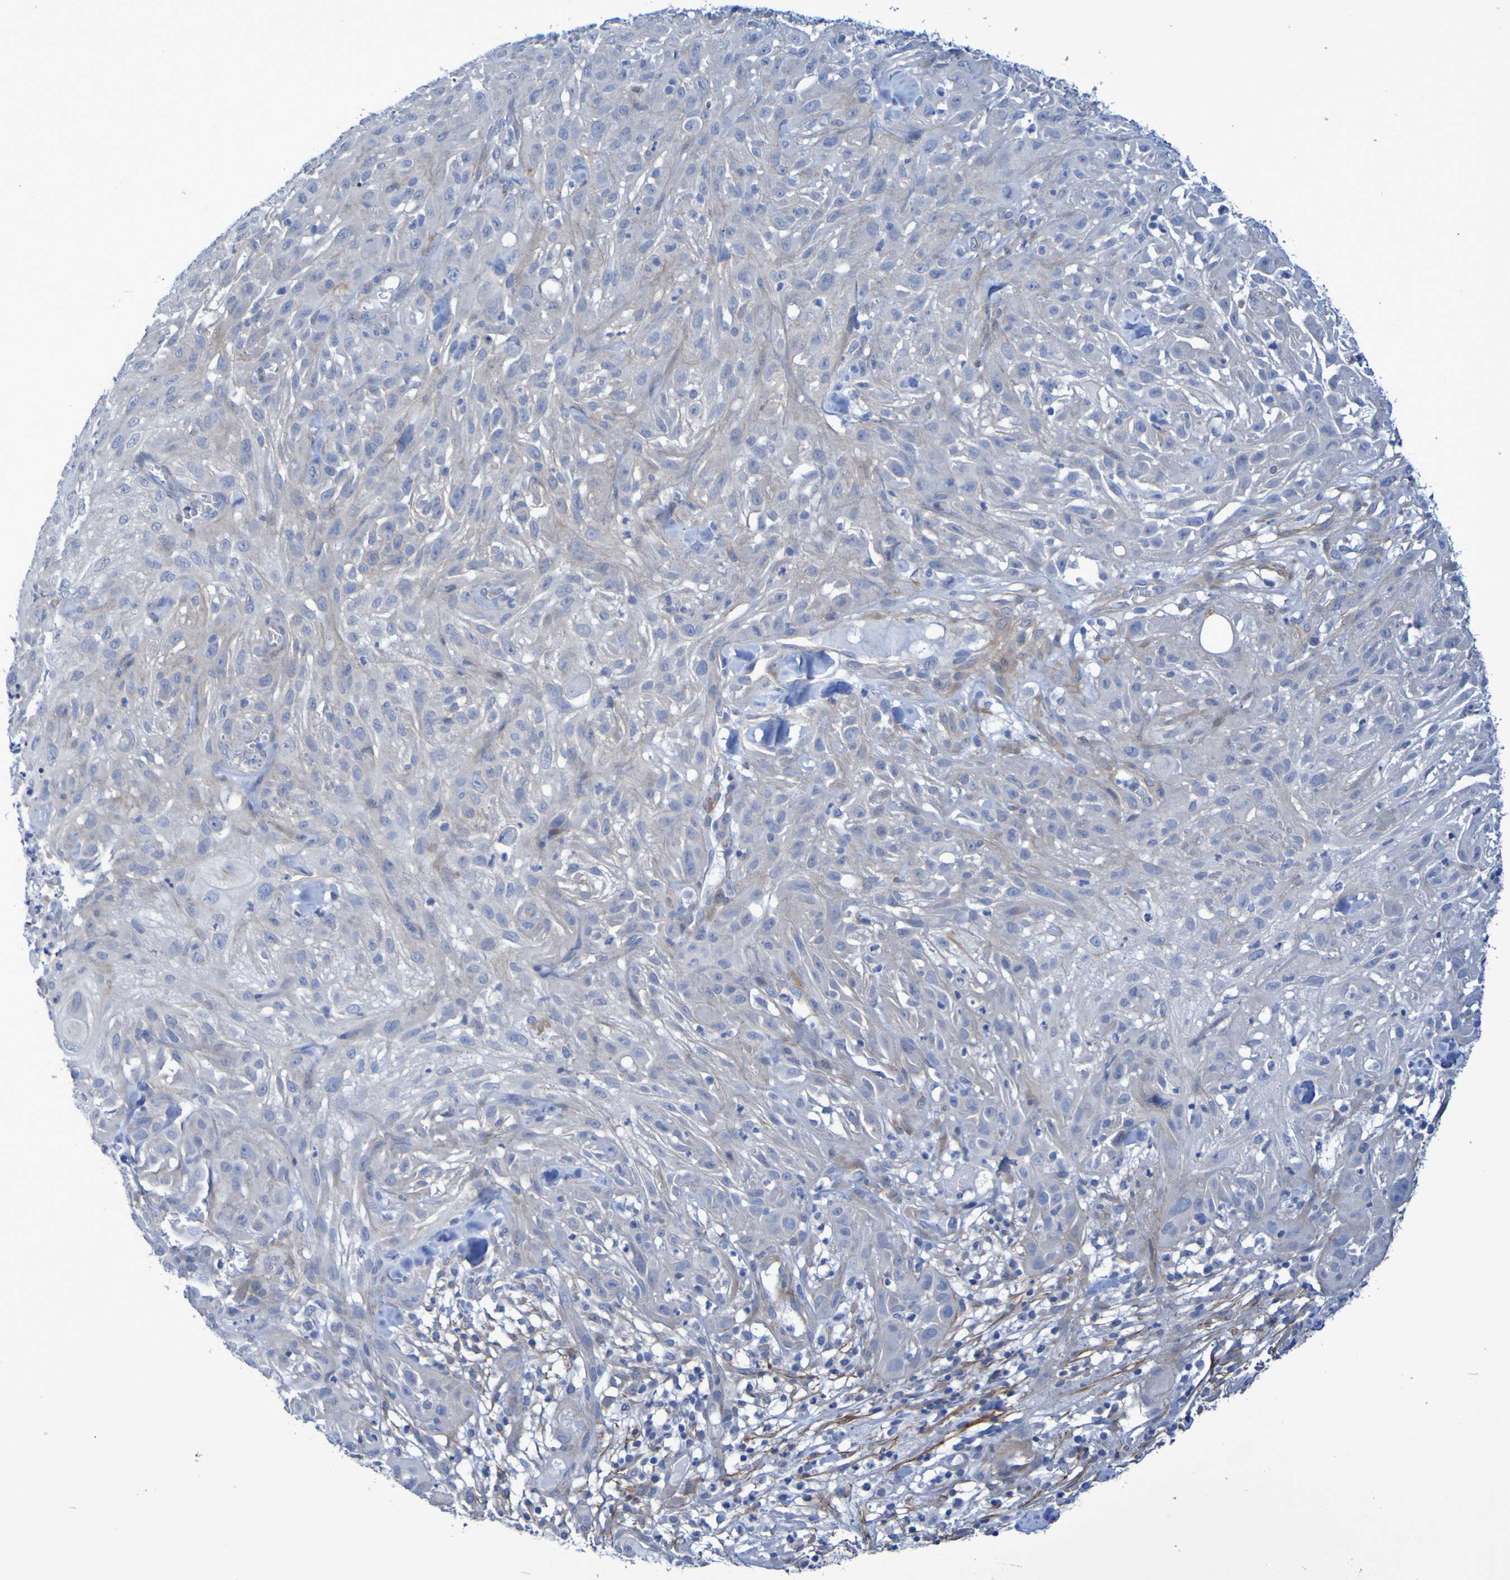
{"staining": {"intensity": "negative", "quantity": "none", "location": "none"}, "tissue": "skin cancer", "cell_type": "Tumor cells", "image_type": "cancer", "snomed": [{"axis": "morphology", "description": "Squamous cell carcinoma, NOS"}, {"axis": "topography", "description": "Skin"}], "caption": "Tumor cells show no significant protein expression in skin cancer. The staining was performed using DAB (3,3'-diaminobenzidine) to visualize the protein expression in brown, while the nuclei were stained in blue with hematoxylin (Magnification: 20x).", "gene": "LPP", "patient": {"sex": "male", "age": 75}}